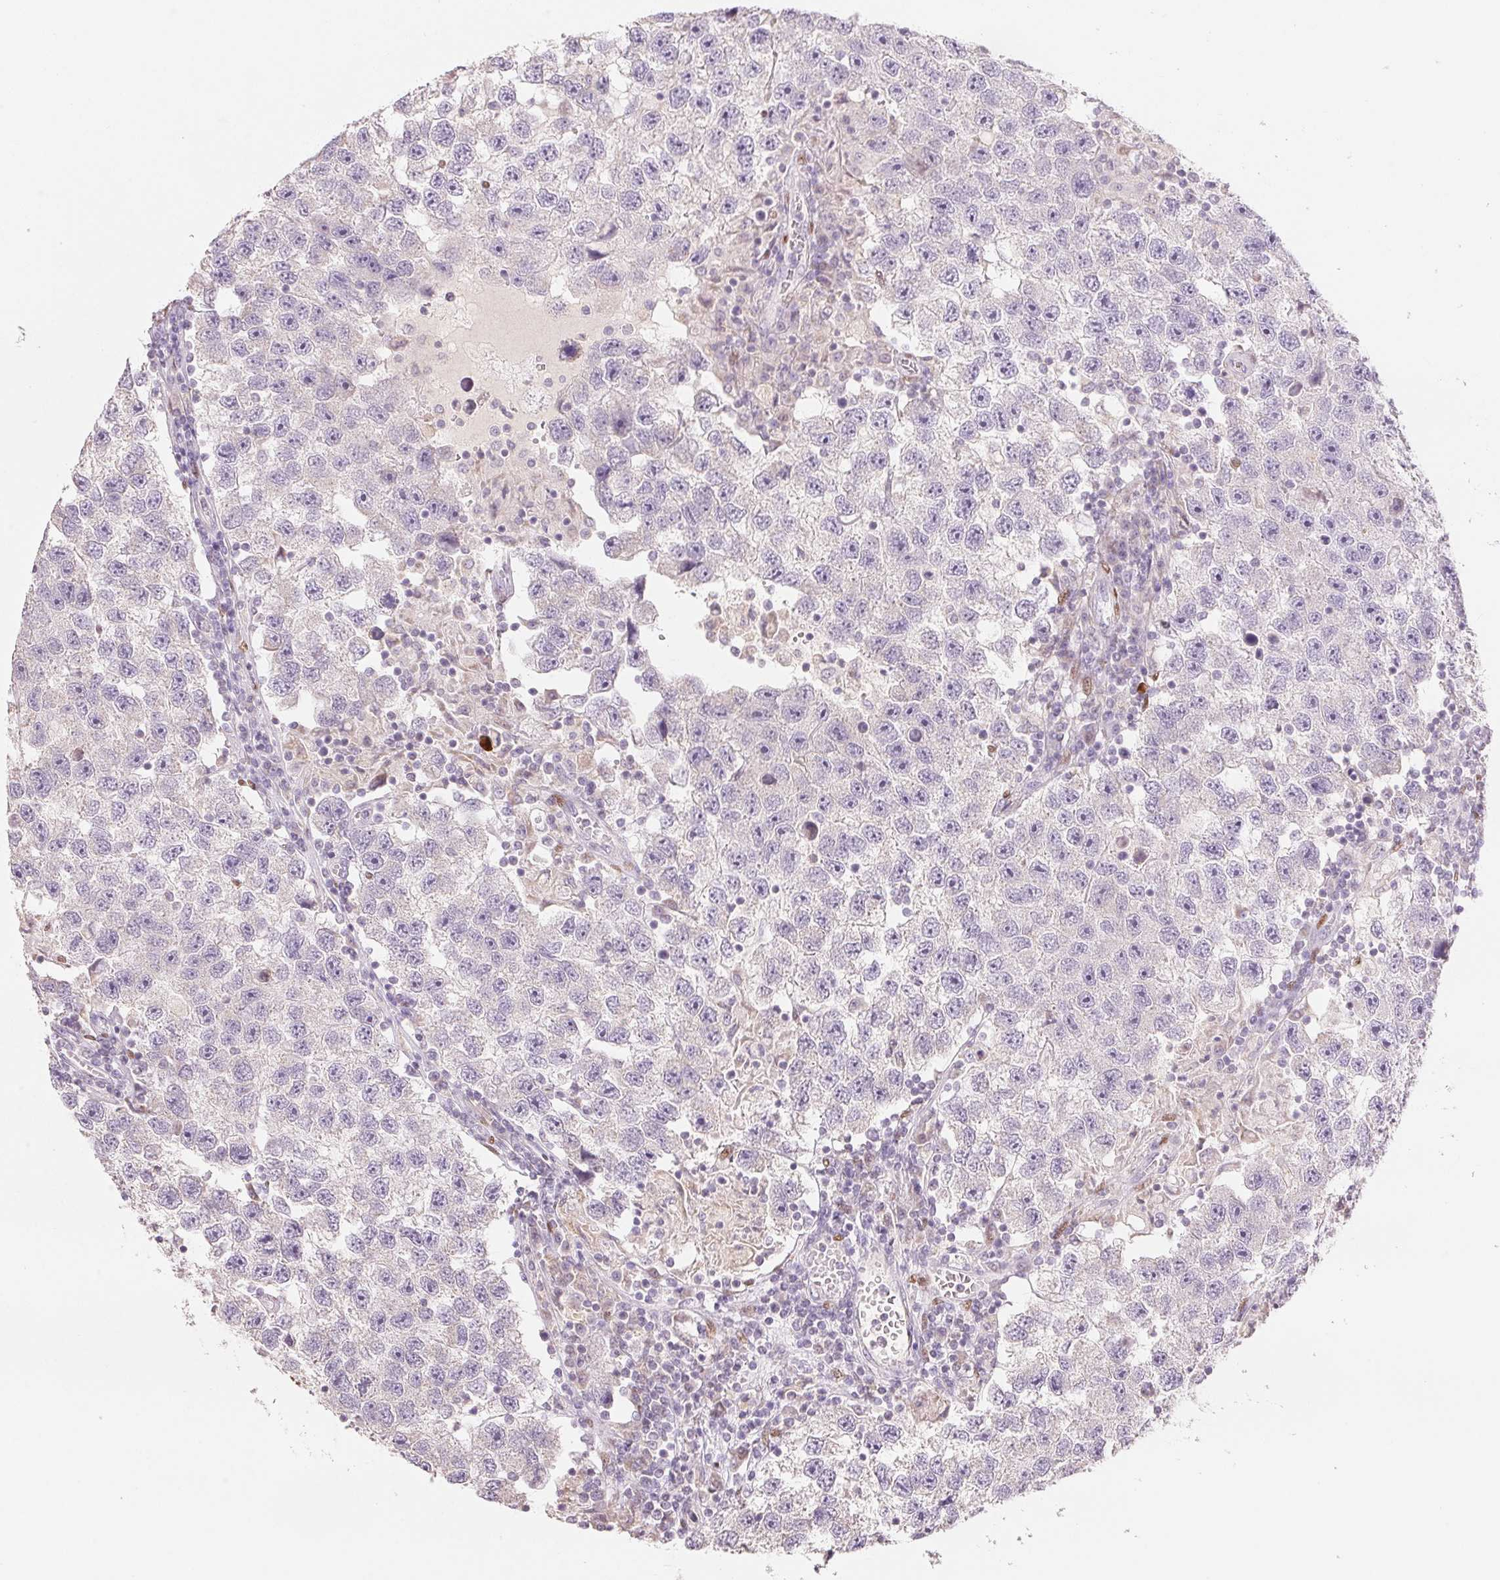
{"staining": {"intensity": "negative", "quantity": "none", "location": "none"}, "tissue": "testis cancer", "cell_type": "Tumor cells", "image_type": "cancer", "snomed": [{"axis": "morphology", "description": "Seminoma, NOS"}, {"axis": "topography", "description": "Testis"}], "caption": "Testis cancer was stained to show a protein in brown. There is no significant positivity in tumor cells.", "gene": "SMARCD3", "patient": {"sex": "male", "age": 26}}